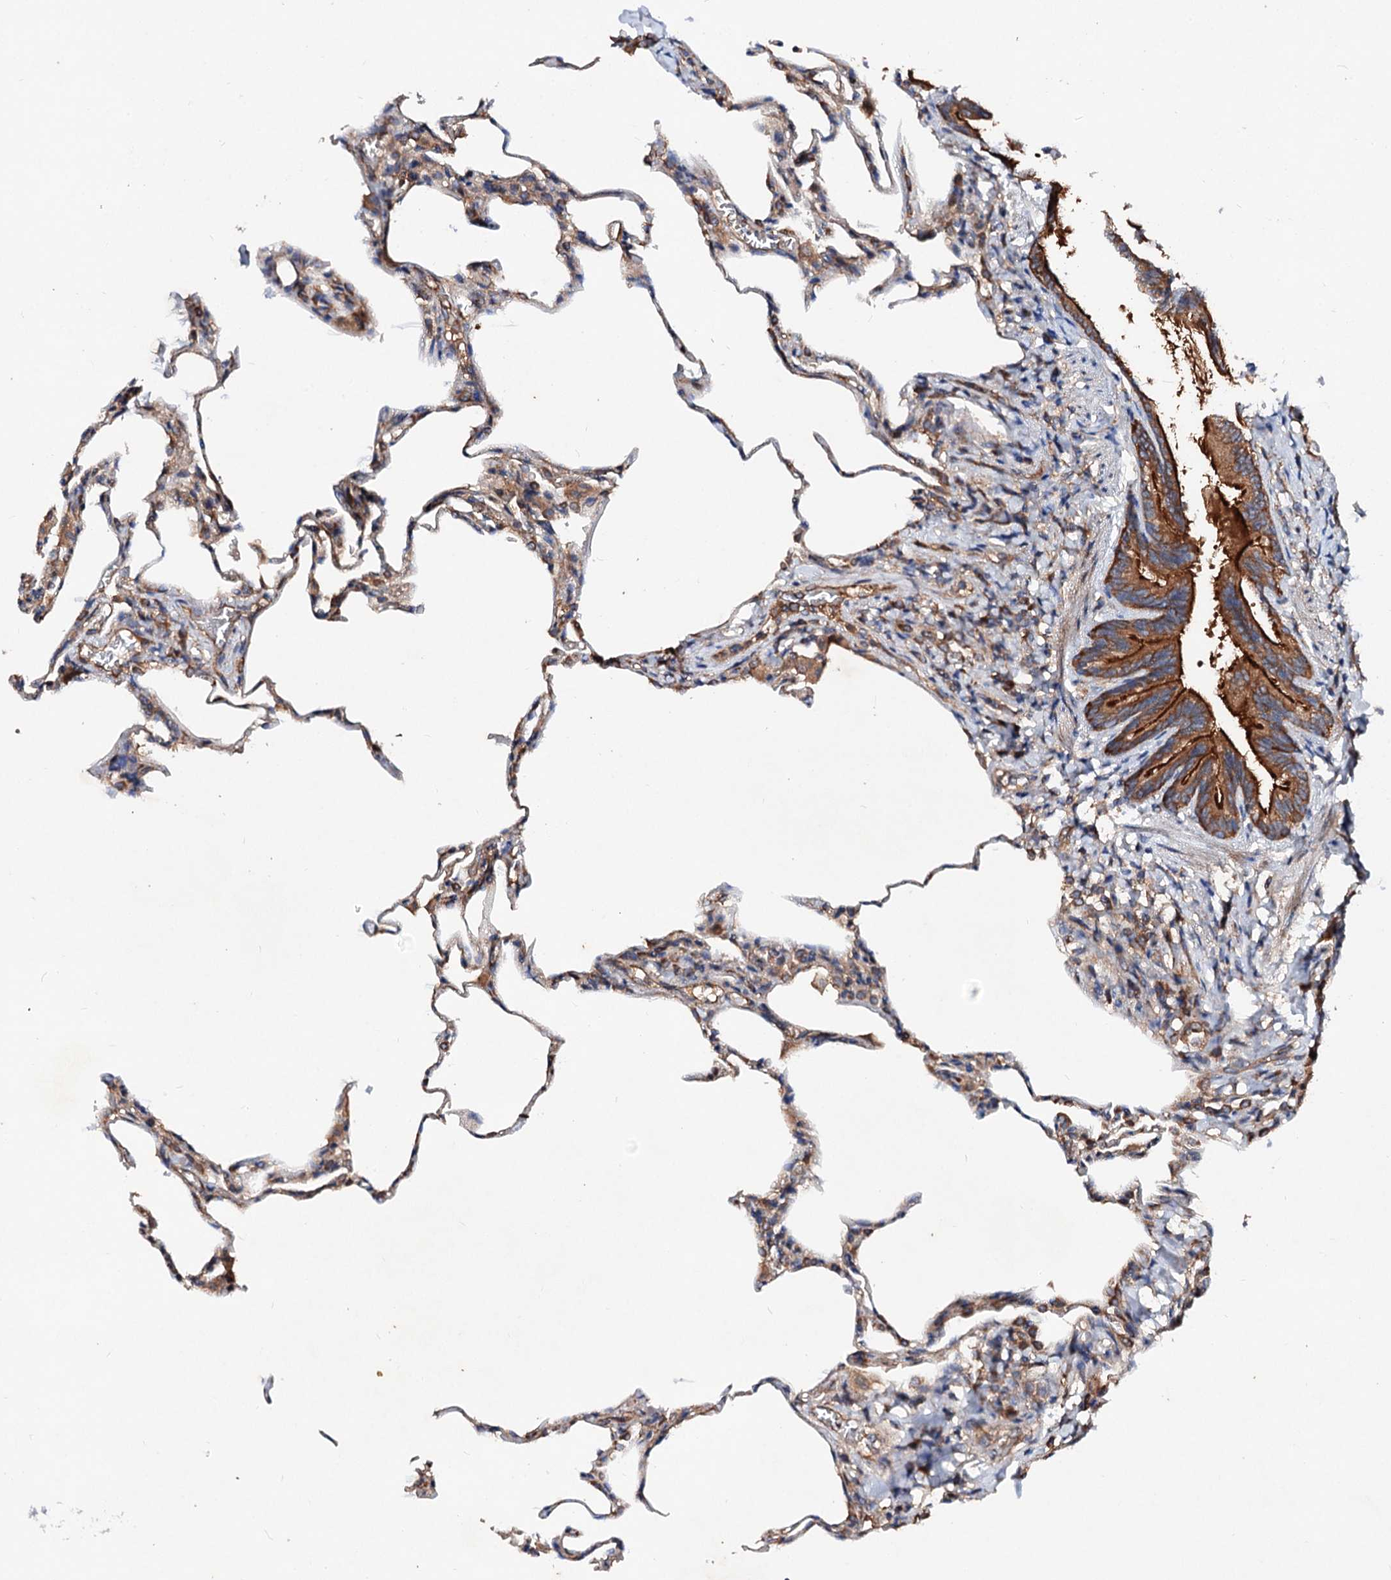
{"staining": {"intensity": "moderate", "quantity": ">75%", "location": "cytoplasmic/membranous"}, "tissue": "lung", "cell_type": "Alveolar cells", "image_type": "normal", "snomed": [{"axis": "morphology", "description": "Normal tissue, NOS"}, {"axis": "topography", "description": "Lung"}], "caption": "Immunohistochemistry histopathology image of benign human lung stained for a protein (brown), which displays medium levels of moderate cytoplasmic/membranous staining in about >75% of alveolar cells.", "gene": "EXTL1", "patient": {"sex": "male", "age": 20}}